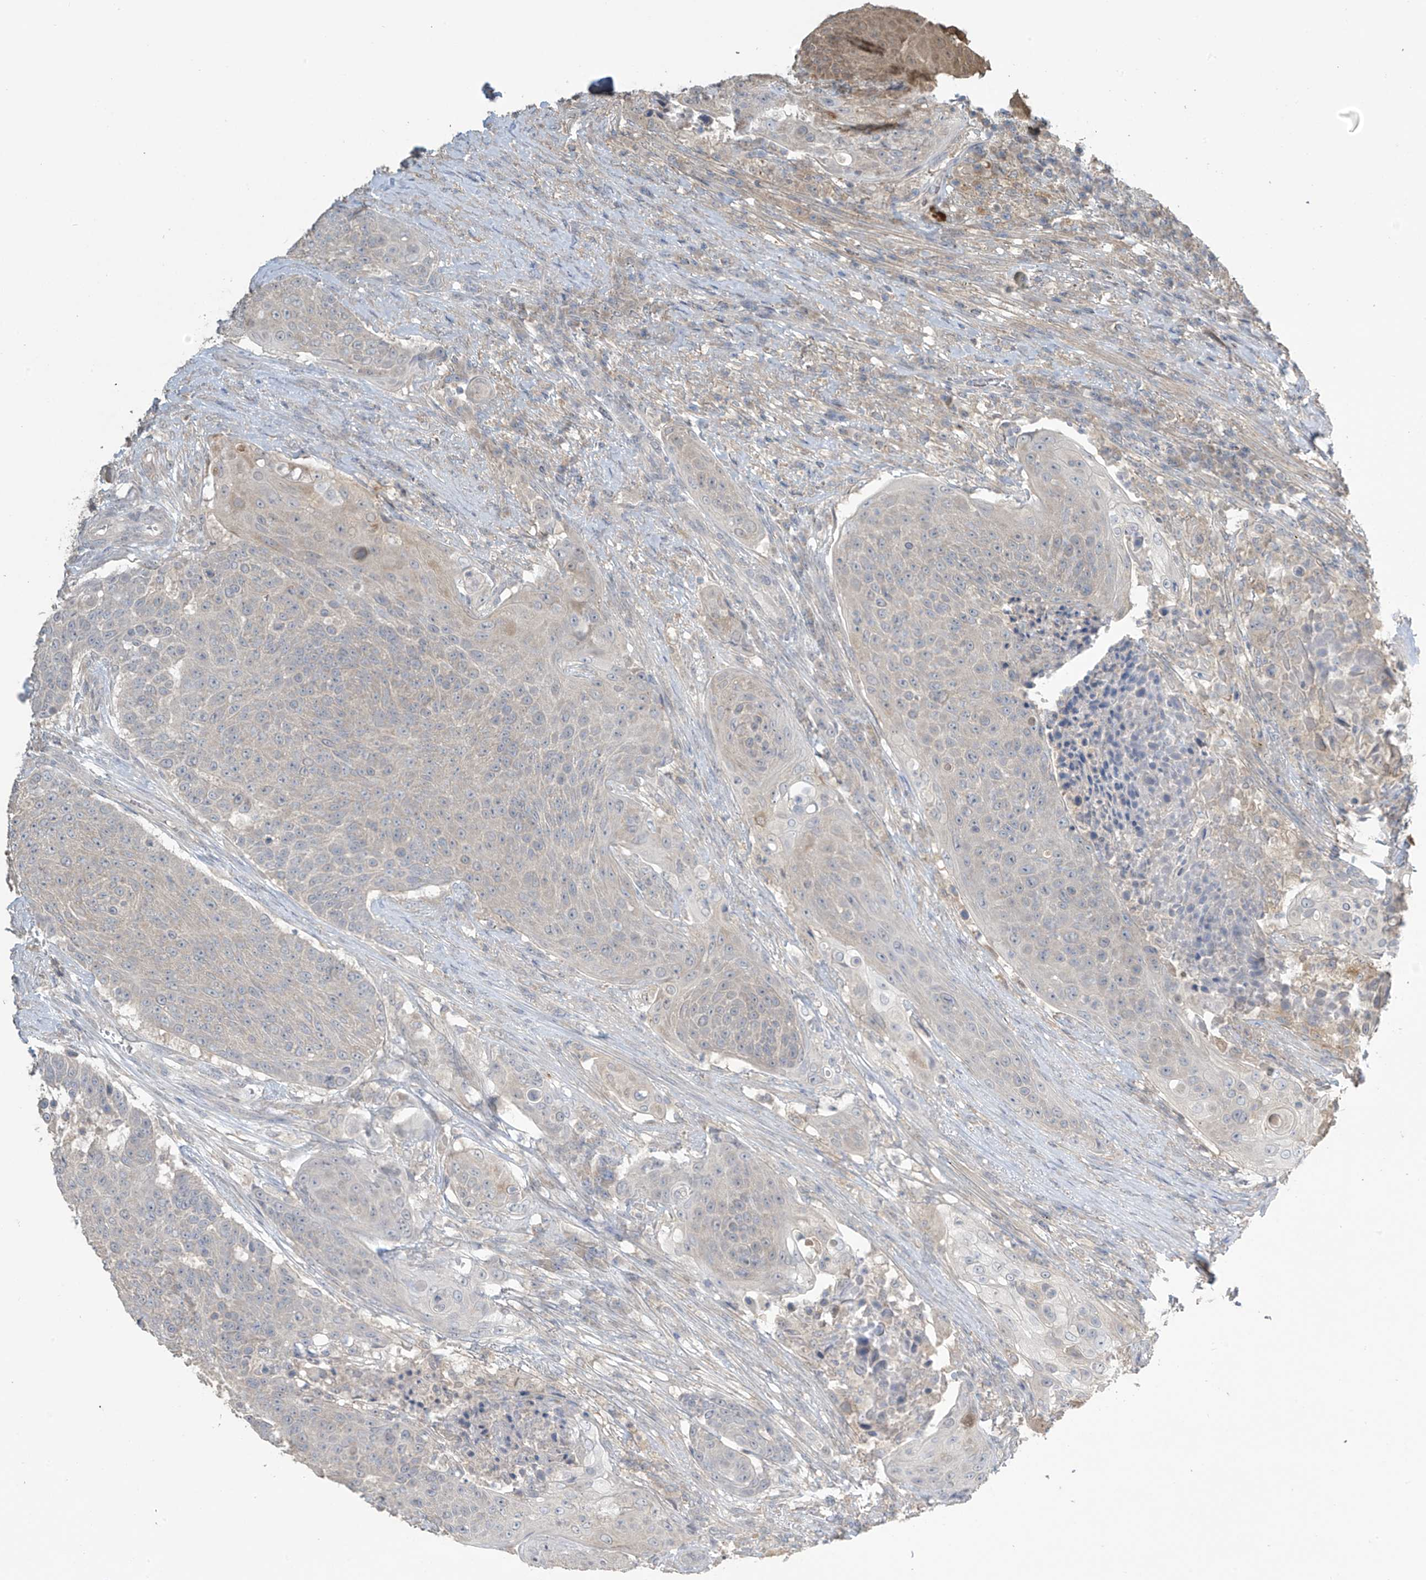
{"staining": {"intensity": "negative", "quantity": "none", "location": "none"}, "tissue": "urothelial cancer", "cell_type": "Tumor cells", "image_type": "cancer", "snomed": [{"axis": "morphology", "description": "Urothelial carcinoma, High grade"}, {"axis": "topography", "description": "Urinary bladder"}], "caption": "Tumor cells are negative for brown protein staining in urothelial cancer.", "gene": "SLFN14", "patient": {"sex": "female", "age": 63}}